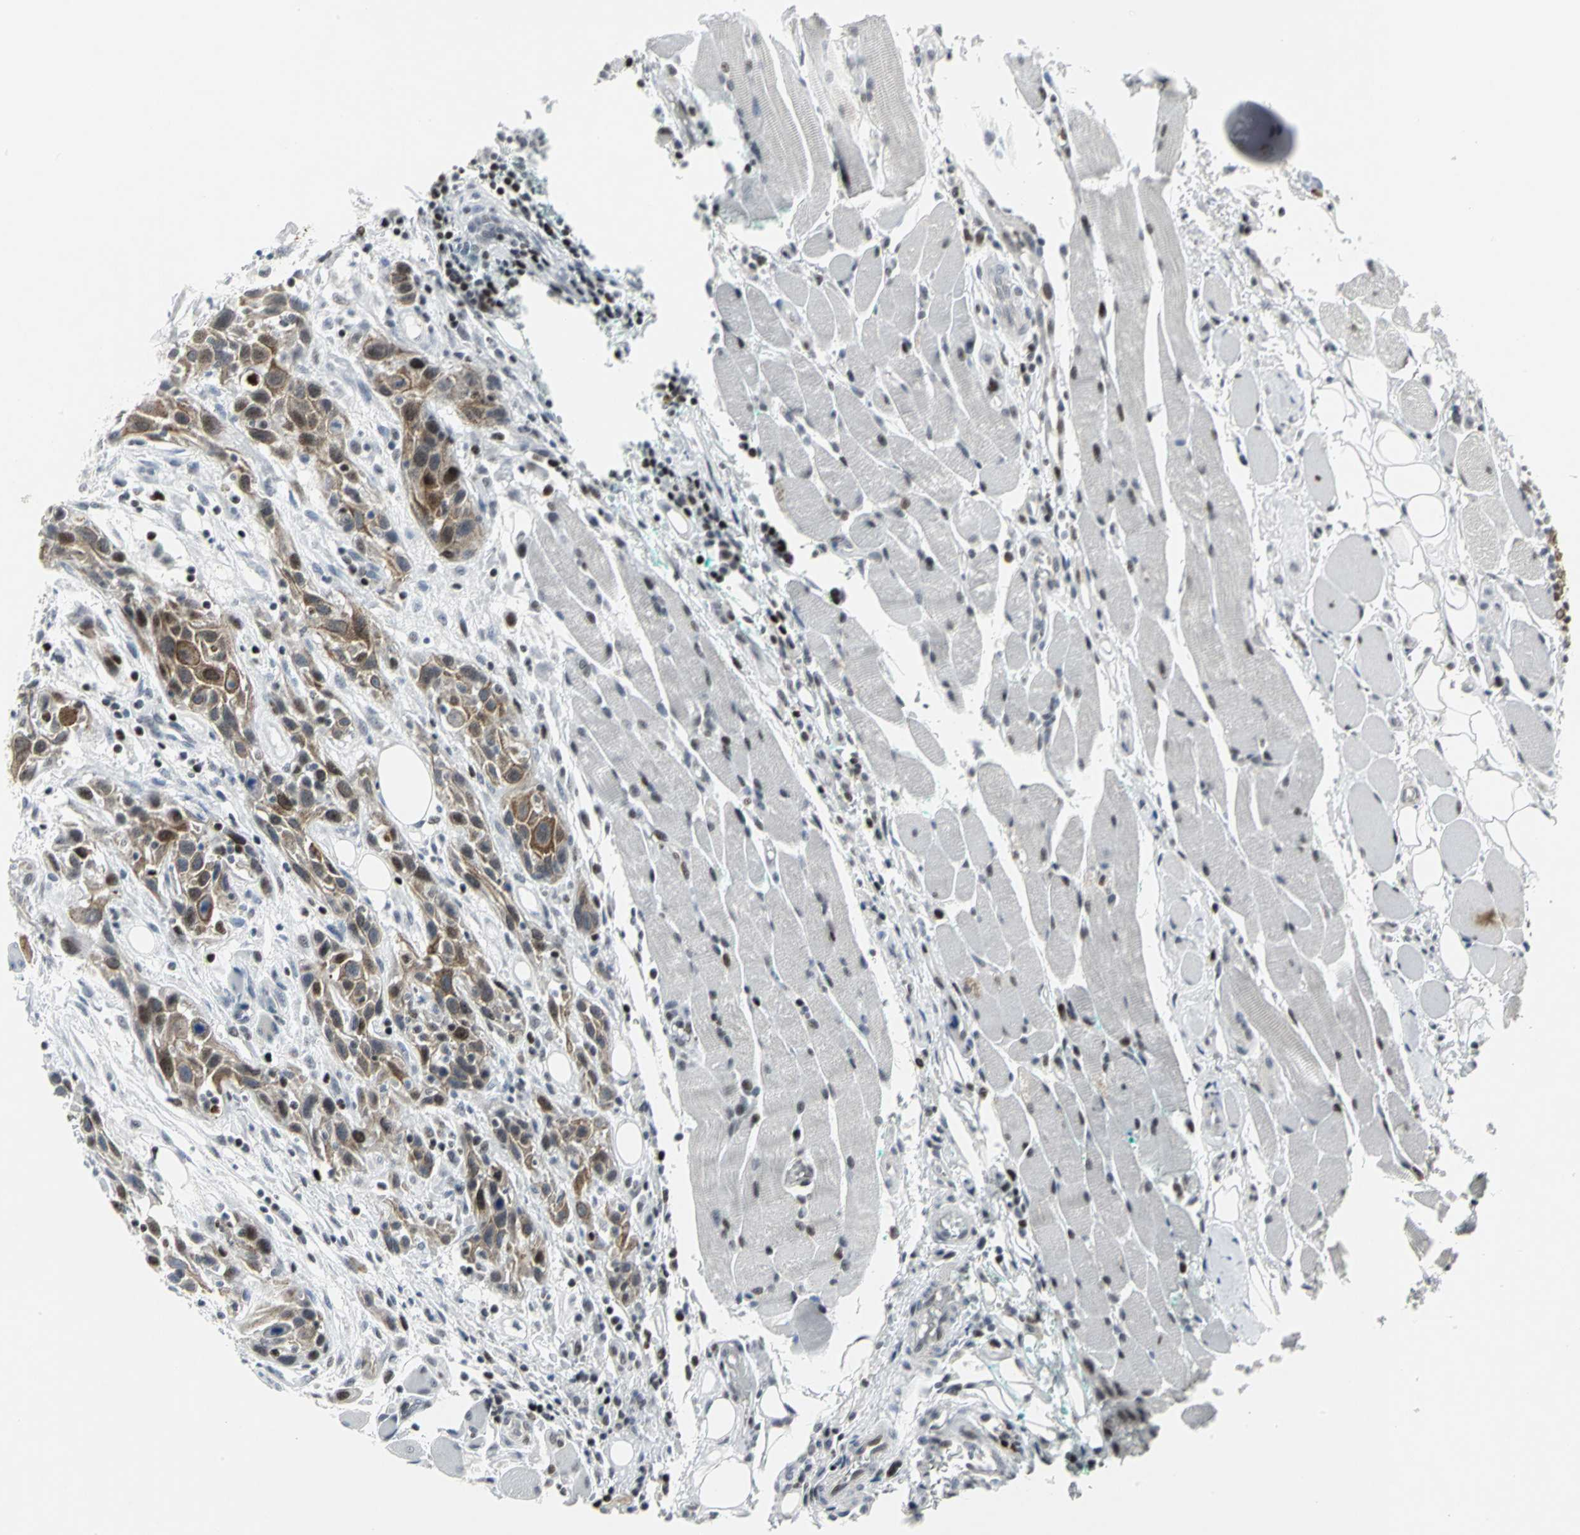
{"staining": {"intensity": "moderate", "quantity": ">75%", "location": "cytoplasmic/membranous"}, "tissue": "head and neck cancer", "cell_type": "Tumor cells", "image_type": "cancer", "snomed": [{"axis": "morphology", "description": "Normal tissue, NOS"}, {"axis": "morphology", "description": "Squamous cell carcinoma, NOS"}, {"axis": "topography", "description": "Oral tissue"}, {"axis": "topography", "description": "Head-Neck"}], "caption": "There is medium levels of moderate cytoplasmic/membranous staining in tumor cells of squamous cell carcinoma (head and neck), as demonstrated by immunohistochemical staining (brown color).", "gene": "RPA1", "patient": {"sex": "female", "age": 50}}